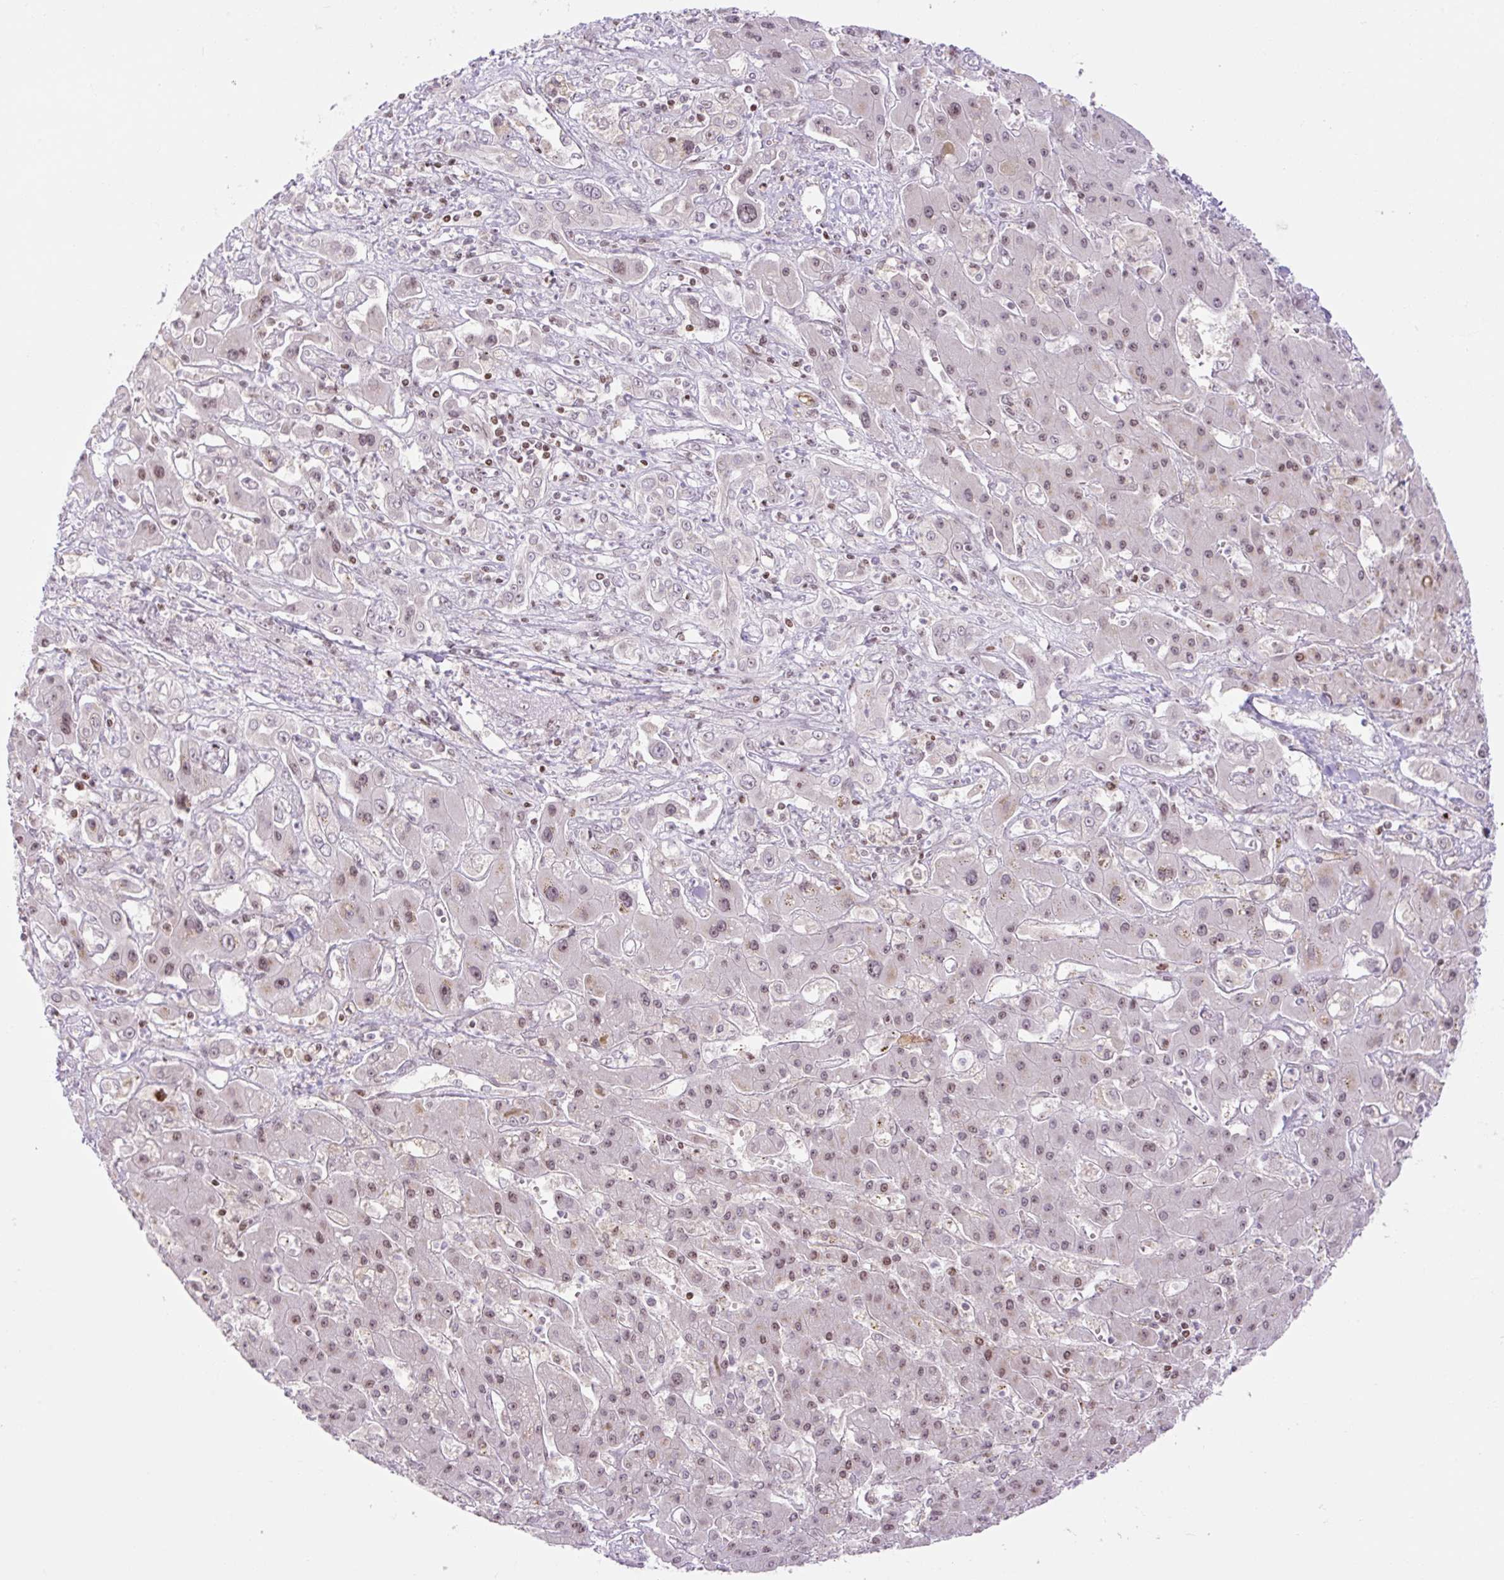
{"staining": {"intensity": "strong", "quantity": "25%-75%", "location": "nuclear"}, "tissue": "liver cancer", "cell_type": "Tumor cells", "image_type": "cancer", "snomed": [{"axis": "morphology", "description": "Cholangiocarcinoma"}, {"axis": "topography", "description": "Liver"}], "caption": "Liver cancer (cholangiocarcinoma) stained for a protein reveals strong nuclear positivity in tumor cells.", "gene": "ZNF417", "patient": {"sex": "male", "age": 67}}